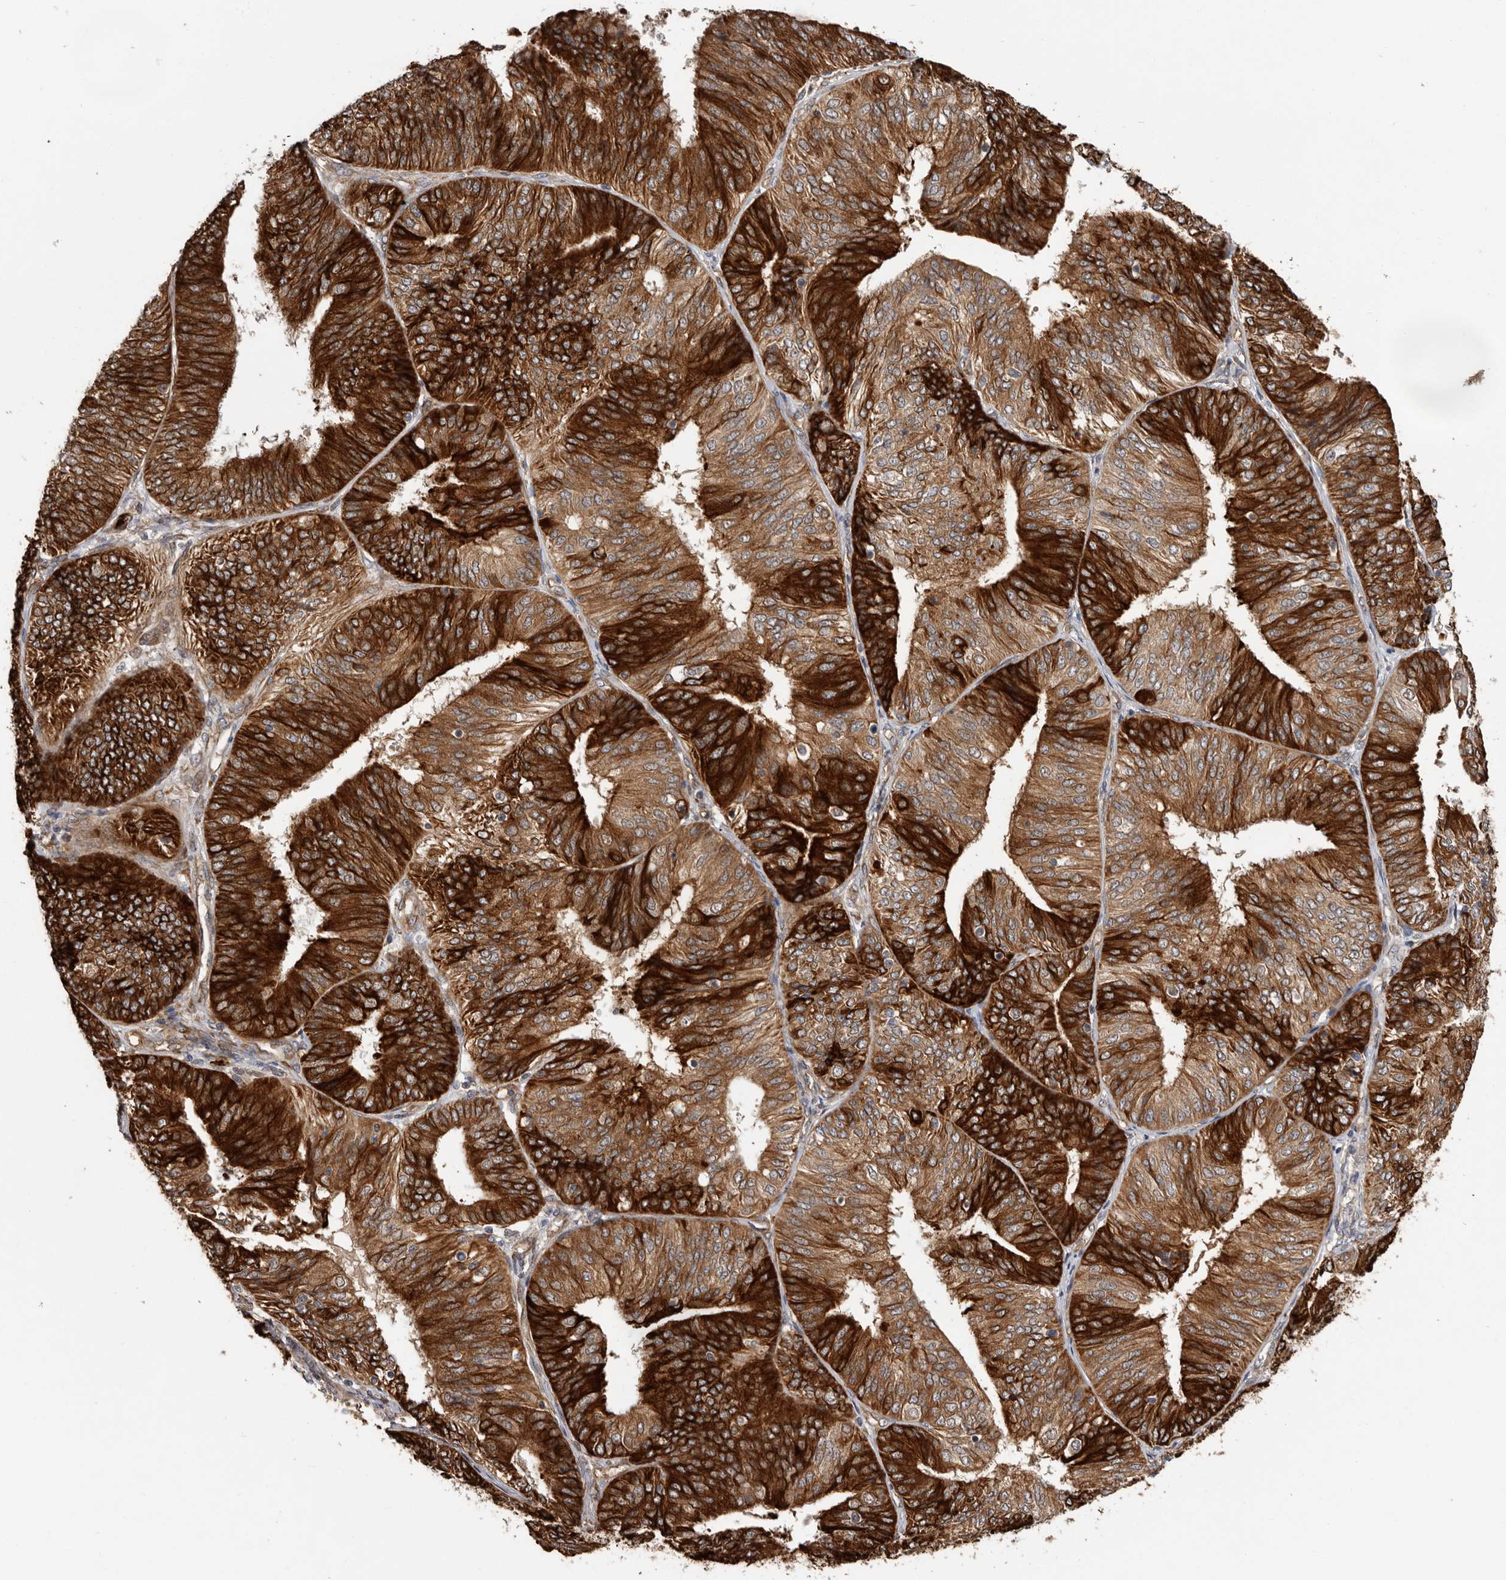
{"staining": {"intensity": "strong", "quantity": ">75%", "location": "cytoplasmic/membranous"}, "tissue": "endometrial cancer", "cell_type": "Tumor cells", "image_type": "cancer", "snomed": [{"axis": "morphology", "description": "Adenocarcinoma, NOS"}, {"axis": "topography", "description": "Endometrium"}], "caption": "Strong cytoplasmic/membranous protein expression is present in about >75% of tumor cells in endometrial cancer.", "gene": "MTF1", "patient": {"sex": "female", "age": 58}}